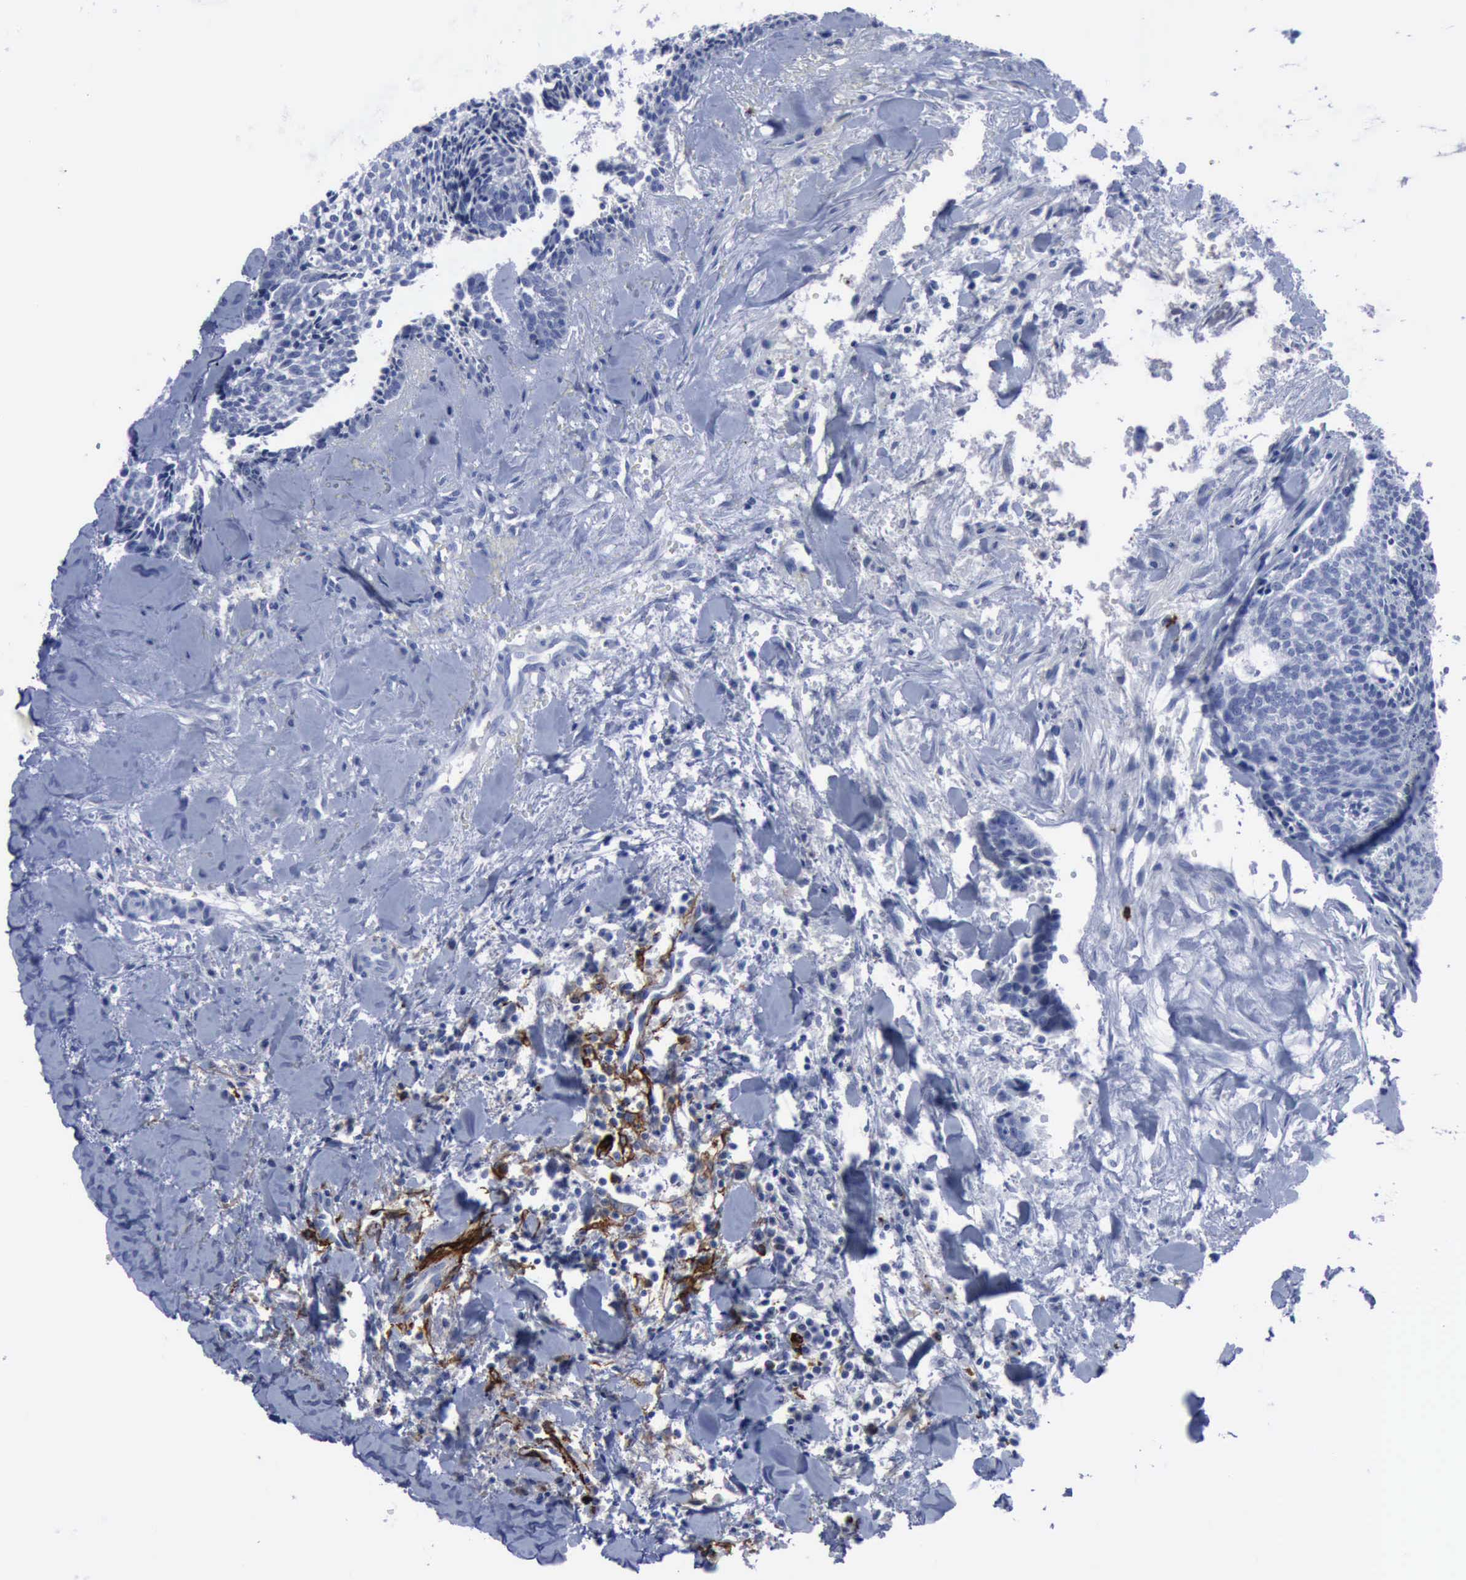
{"staining": {"intensity": "negative", "quantity": "none", "location": "none"}, "tissue": "head and neck cancer", "cell_type": "Tumor cells", "image_type": "cancer", "snomed": [{"axis": "morphology", "description": "Squamous cell carcinoma, NOS"}, {"axis": "topography", "description": "Salivary gland"}, {"axis": "topography", "description": "Head-Neck"}], "caption": "Immunohistochemical staining of human head and neck cancer (squamous cell carcinoma) reveals no significant expression in tumor cells.", "gene": "NGFR", "patient": {"sex": "male", "age": 70}}